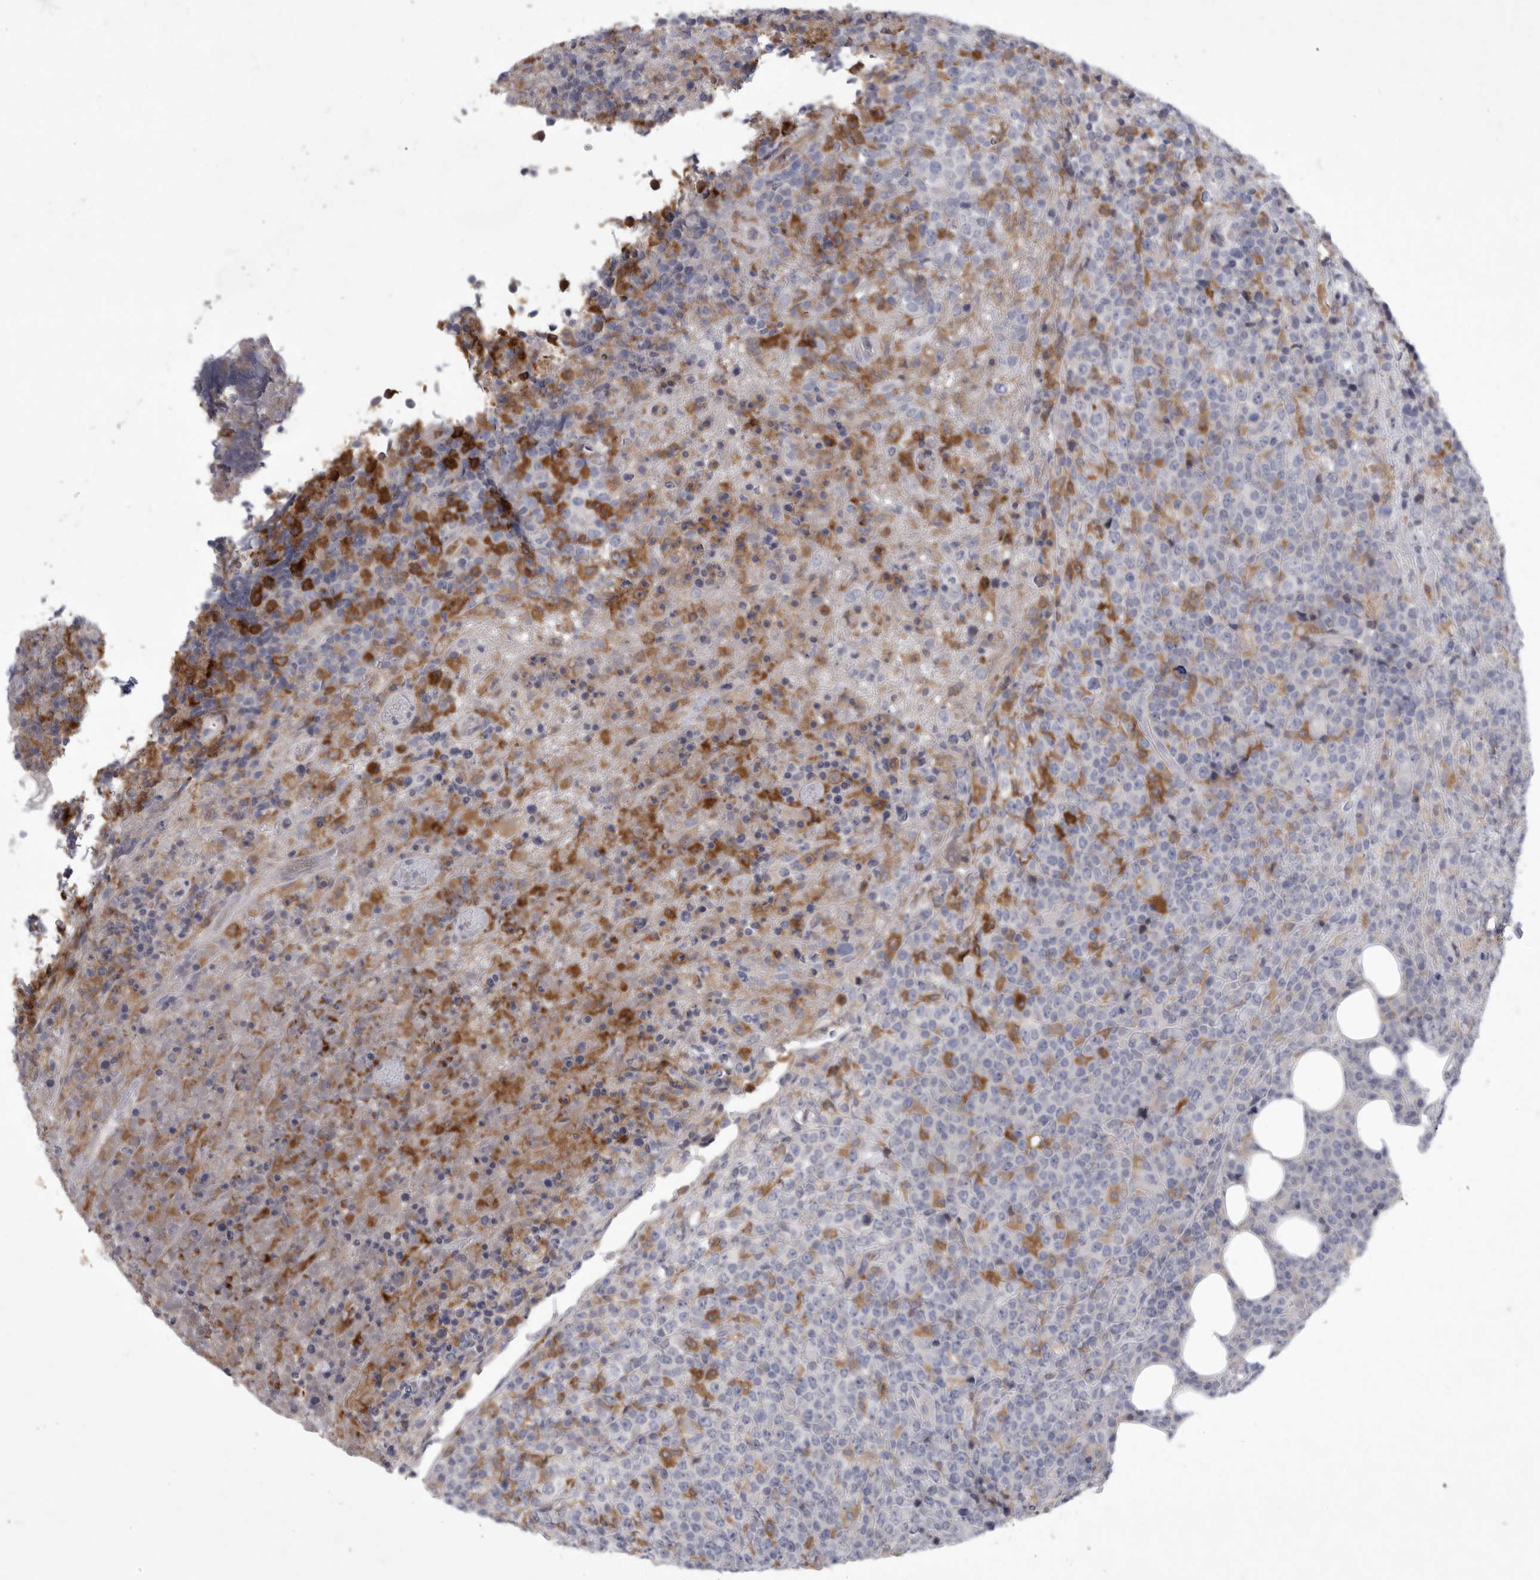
{"staining": {"intensity": "negative", "quantity": "none", "location": "none"}, "tissue": "lymphoma", "cell_type": "Tumor cells", "image_type": "cancer", "snomed": [{"axis": "morphology", "description": "Malignant lymphoma, non-Hodgkin's type, High grade"}, {"axis": "topography", "description": "Lymph node"}], "caption": "Tumor cells are negative for brown protein staining in lymphoma. The staining was performed using DAB to visualize the protein expression in brown, while the nuclei were stained in blue with hematoxylin (Magnification: 20x).", "gene": "SIGLEC10", "patient": {"sex": "male", "age": 13}}